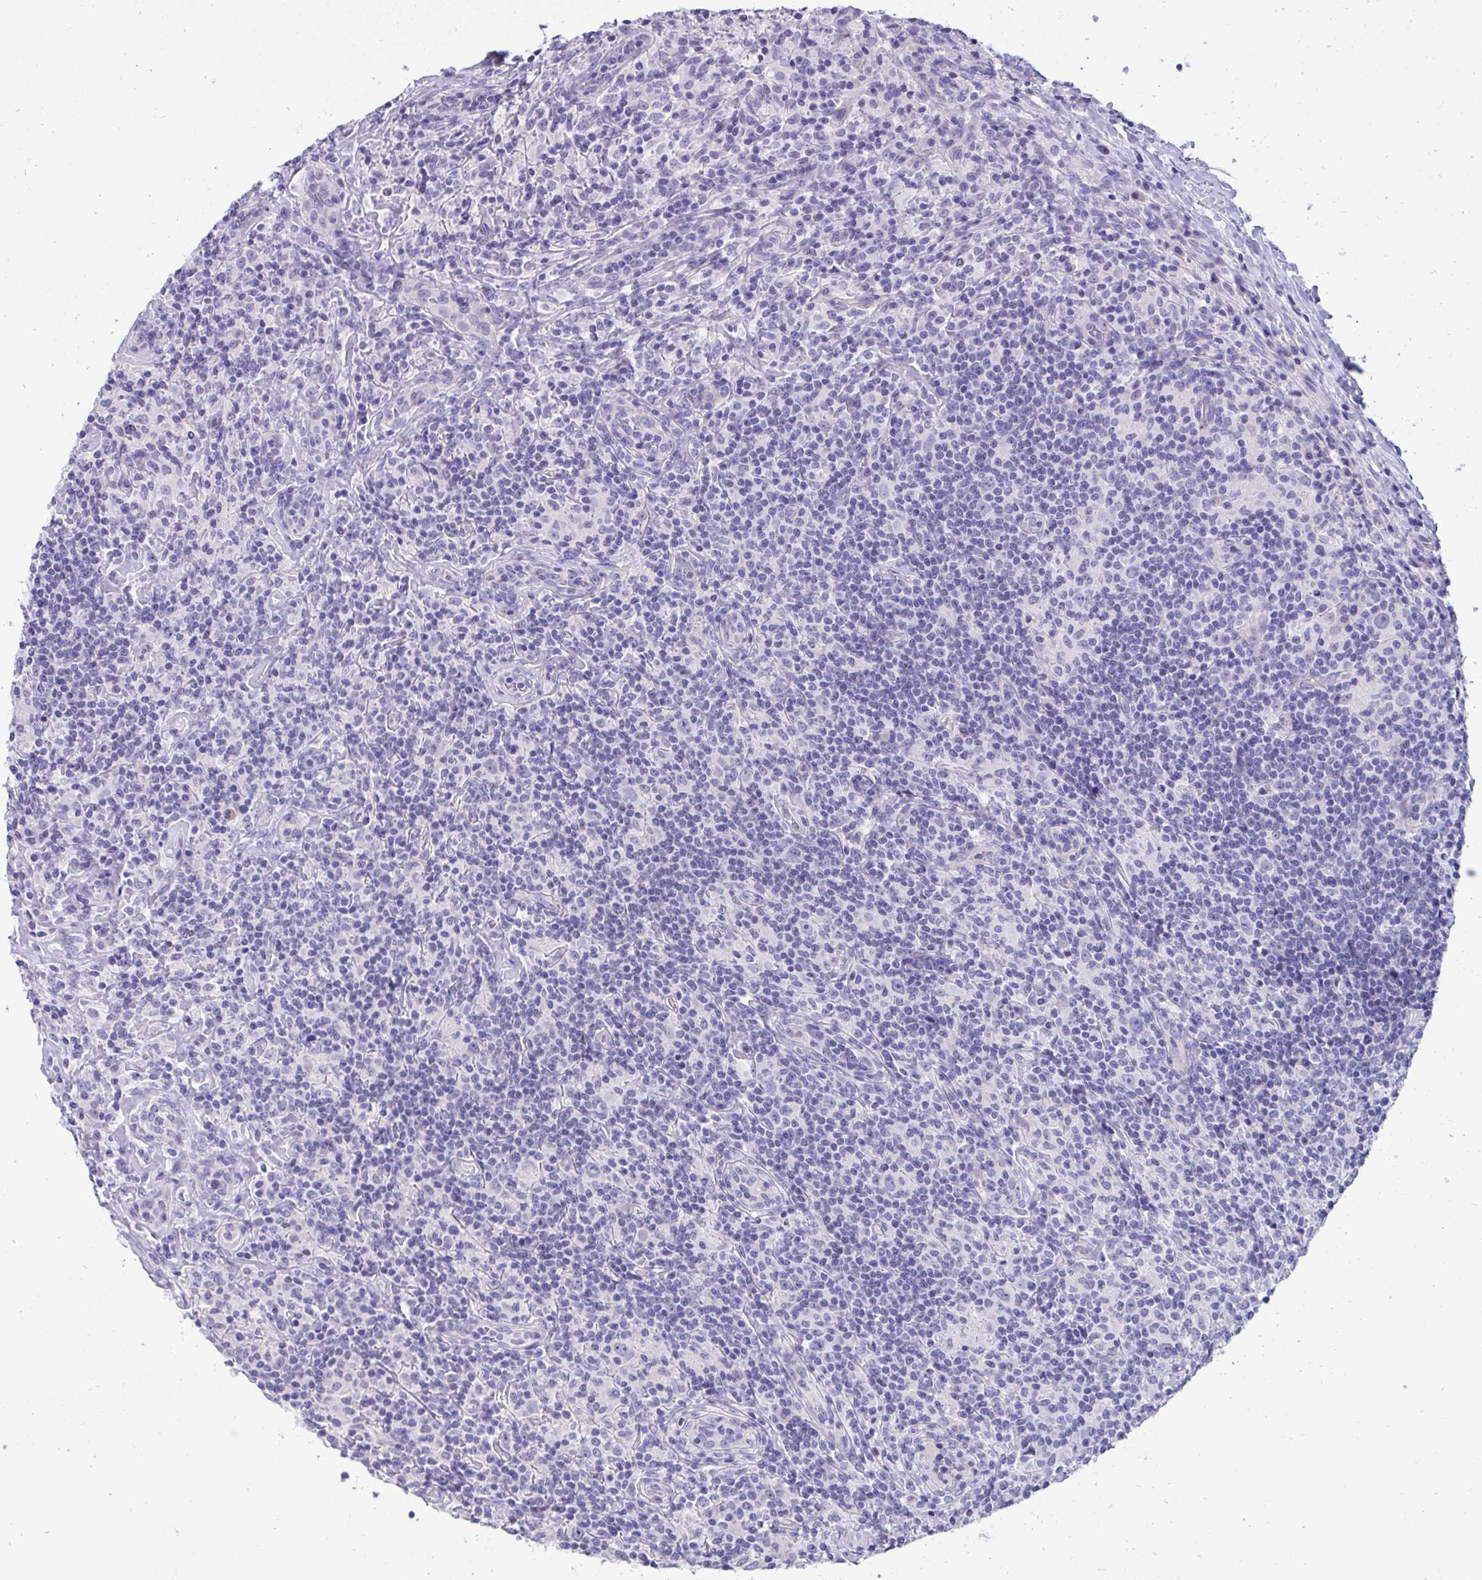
{"staining": {"intensity": "negative", "quantity": "none", "location": "none"}, "tissue": "lymphoma", "cell_type": "Tumor cells", "image_type": "cancer", "snomed": [{"axis": "morphology", "description": "Hodgkin's disease, NOS"}, {"axis": "morphology", "description": "Hodgkin's lymphoma, nodular sclerosis"}, {"axis": "topography", "description": "Lymph node"}], "caption": "Immunohistochemistry (IHC) image of neoplastic tissue: lymphoma stained with DAB demonstrates no significant protein expression in tumor cells.", "gene": "TMCO5A", "patient": {"sex": "female", "age": 10}}